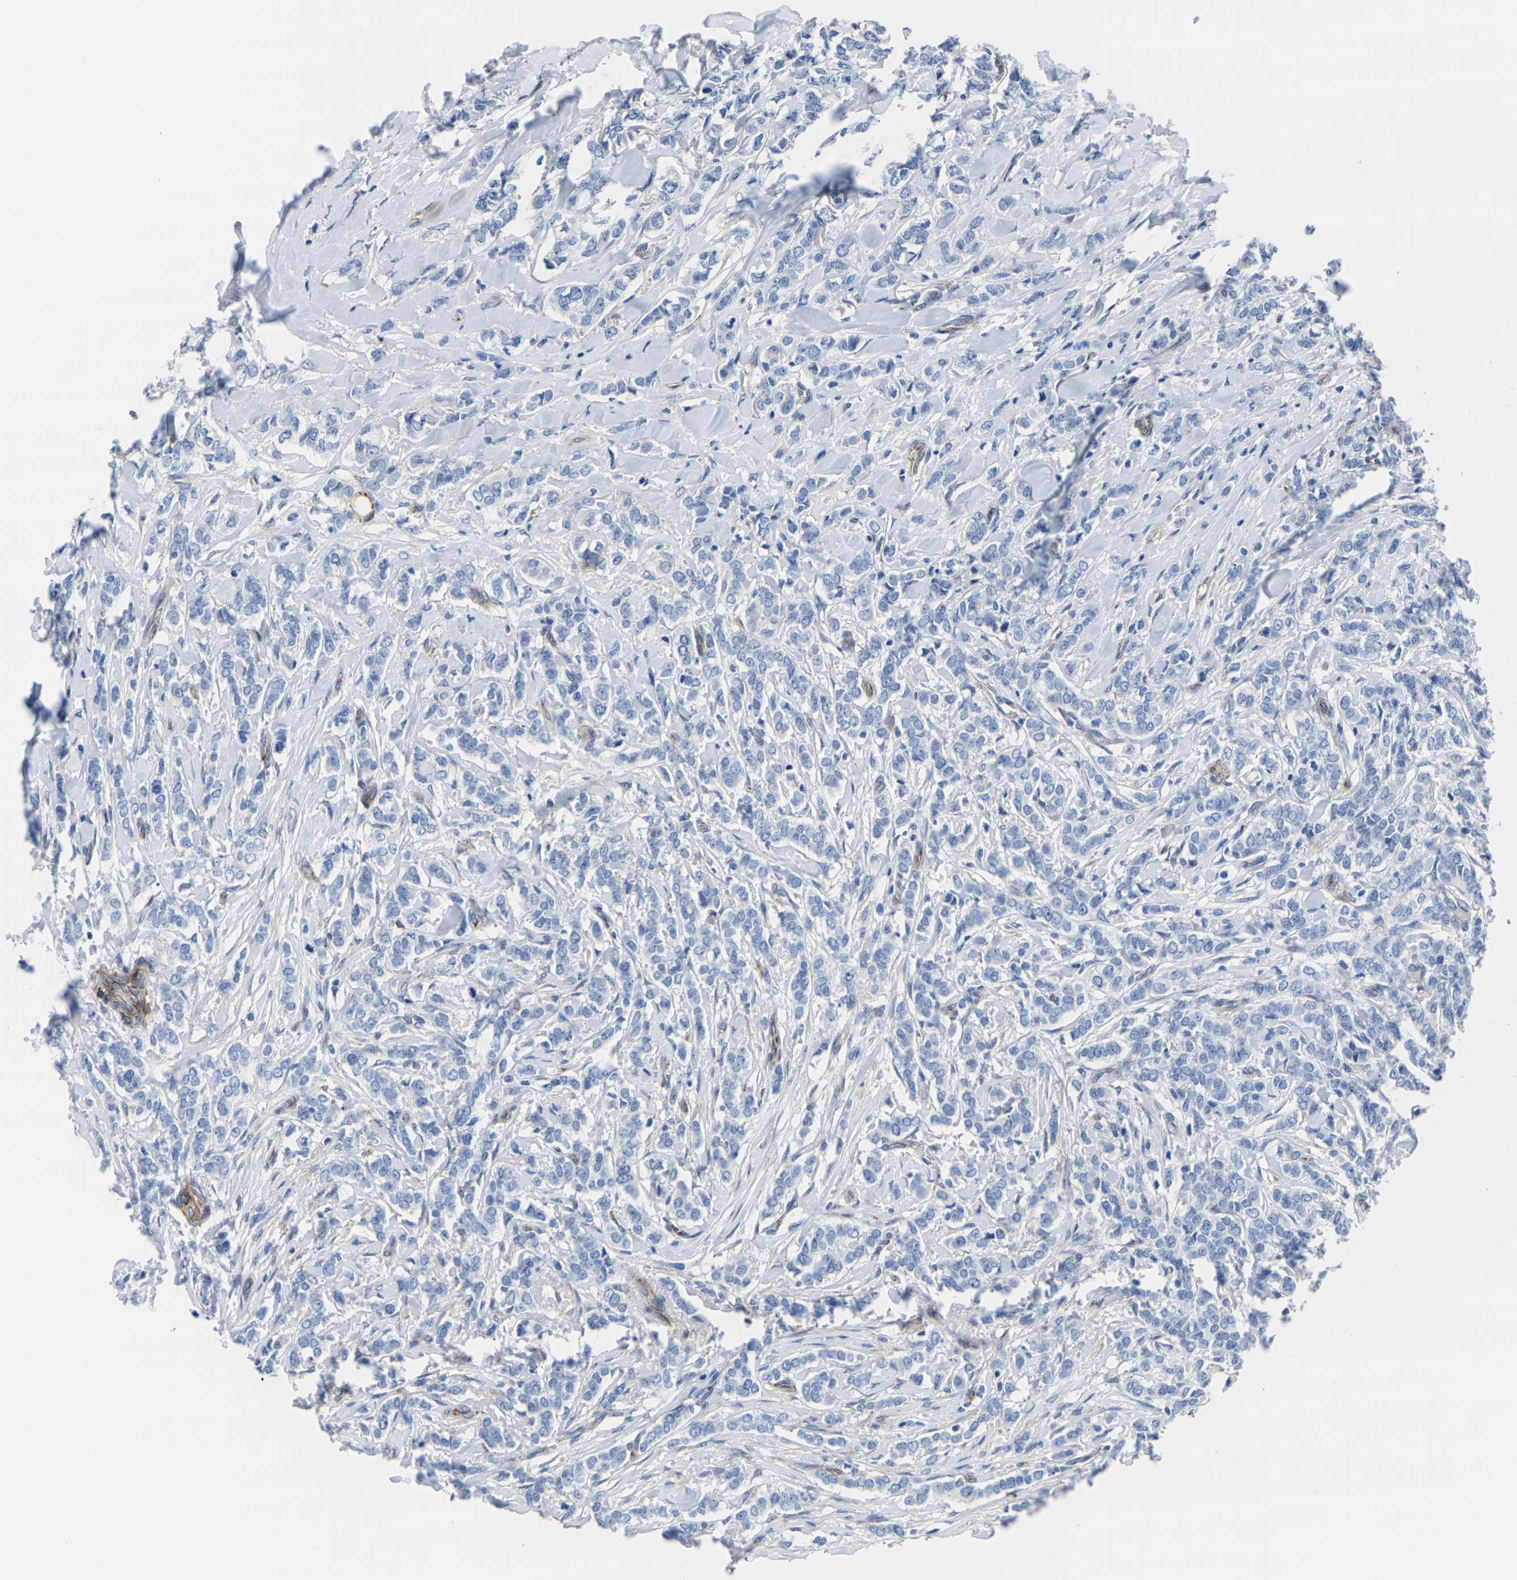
{"staining": {"intensity": "negative", "quantity": "none", "location": "none"}, "tissue": "breast cancer", "cell_type": "Tumor cells", "image_type": "cancer", "snomed": [{"axis": "morphology", "description": "Lobular carcinoma"}, {"axis": "topography", "description": "Skin"}, {"axis": "topography", "description": "Breast"}], "caption": "Image shows no significant protein expression in tumor cells of lobular carcinoma (breast).", "gene": "SLC45A3", "patient": {"sex": "female", "age": 46}}